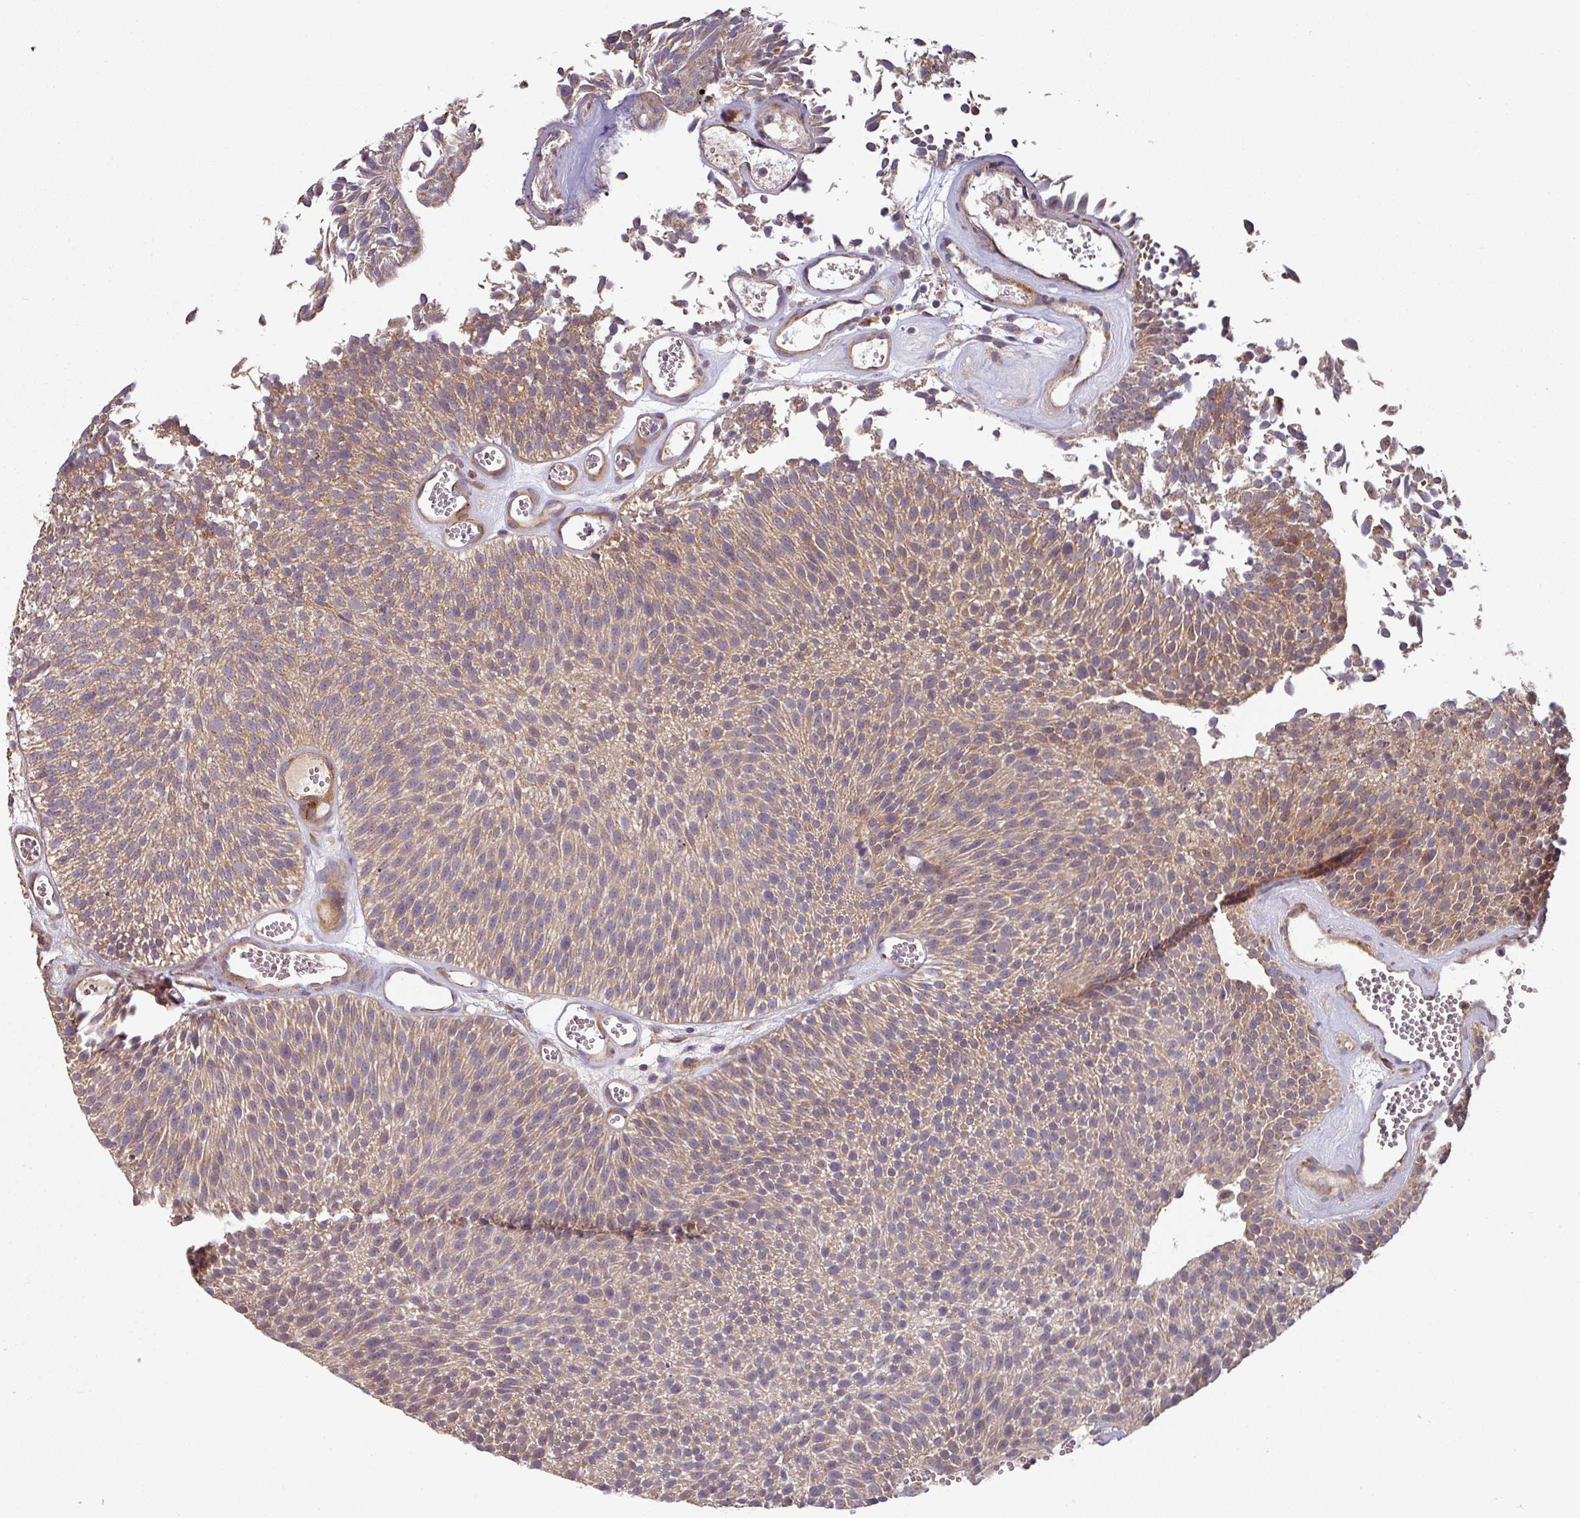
{"staining": {"intensity": "moderate", "quantity": ">75%", "location": "cytoplasmic/membranous"}, "tissue": "urothelial cancer", "cell_type": "Tumor cells", "image_type": "cancer", "snomed": [{"axis": "morphology", "description": "Urothelial carcinoma, Low grade"}, {"axis": "topography", "description": "Urinary bladder"}], "caption": "Immunohistochemical staining of human urothelial cancer exhibits medium levels of moderate cytoplasmic/membranous protein expression in about >75% of tumor cells.", "gene": "SIK1", "patient": {"sex": "female", "age": 79}}